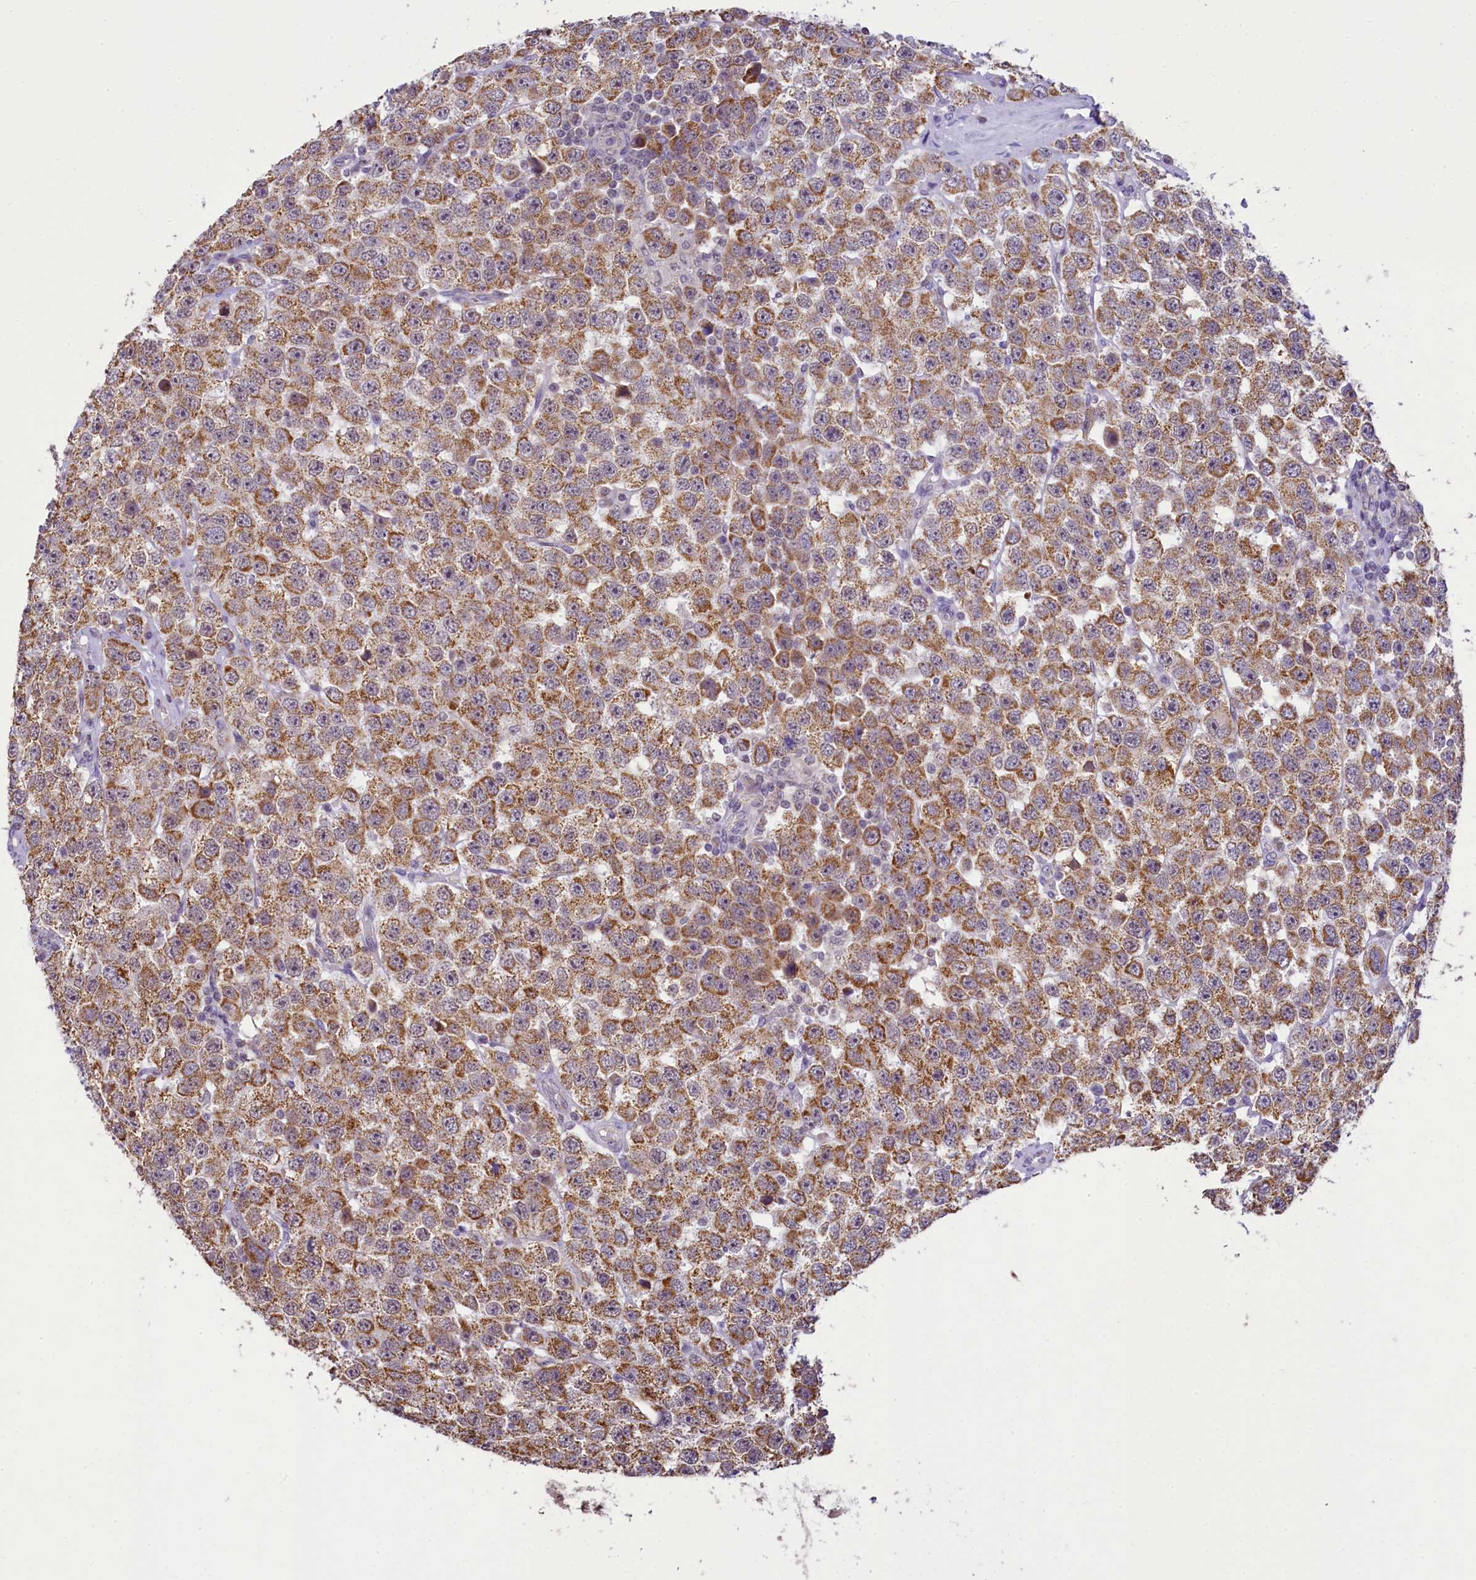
{"staining": {"intensity": "moderate", "quantity": ">75%", "location": "cytoplasmic/membranous"}, "tissue": "testis cancer", "cell_type": "Tumor cells", "image_type": "cancer", "snomed": [{"axis": "morphology", "description": "Seminoma, NOS"}, {"axis": "topography", "description": "Testis"}], "caption": "The photomicrograph exhibits a brown stain indicating the presence of a protein in the cytoplasmic/membranous of tumor cells in testis seminoma.", "gene": "PAF1", "patient": {"sex": "male", "age": 28}}